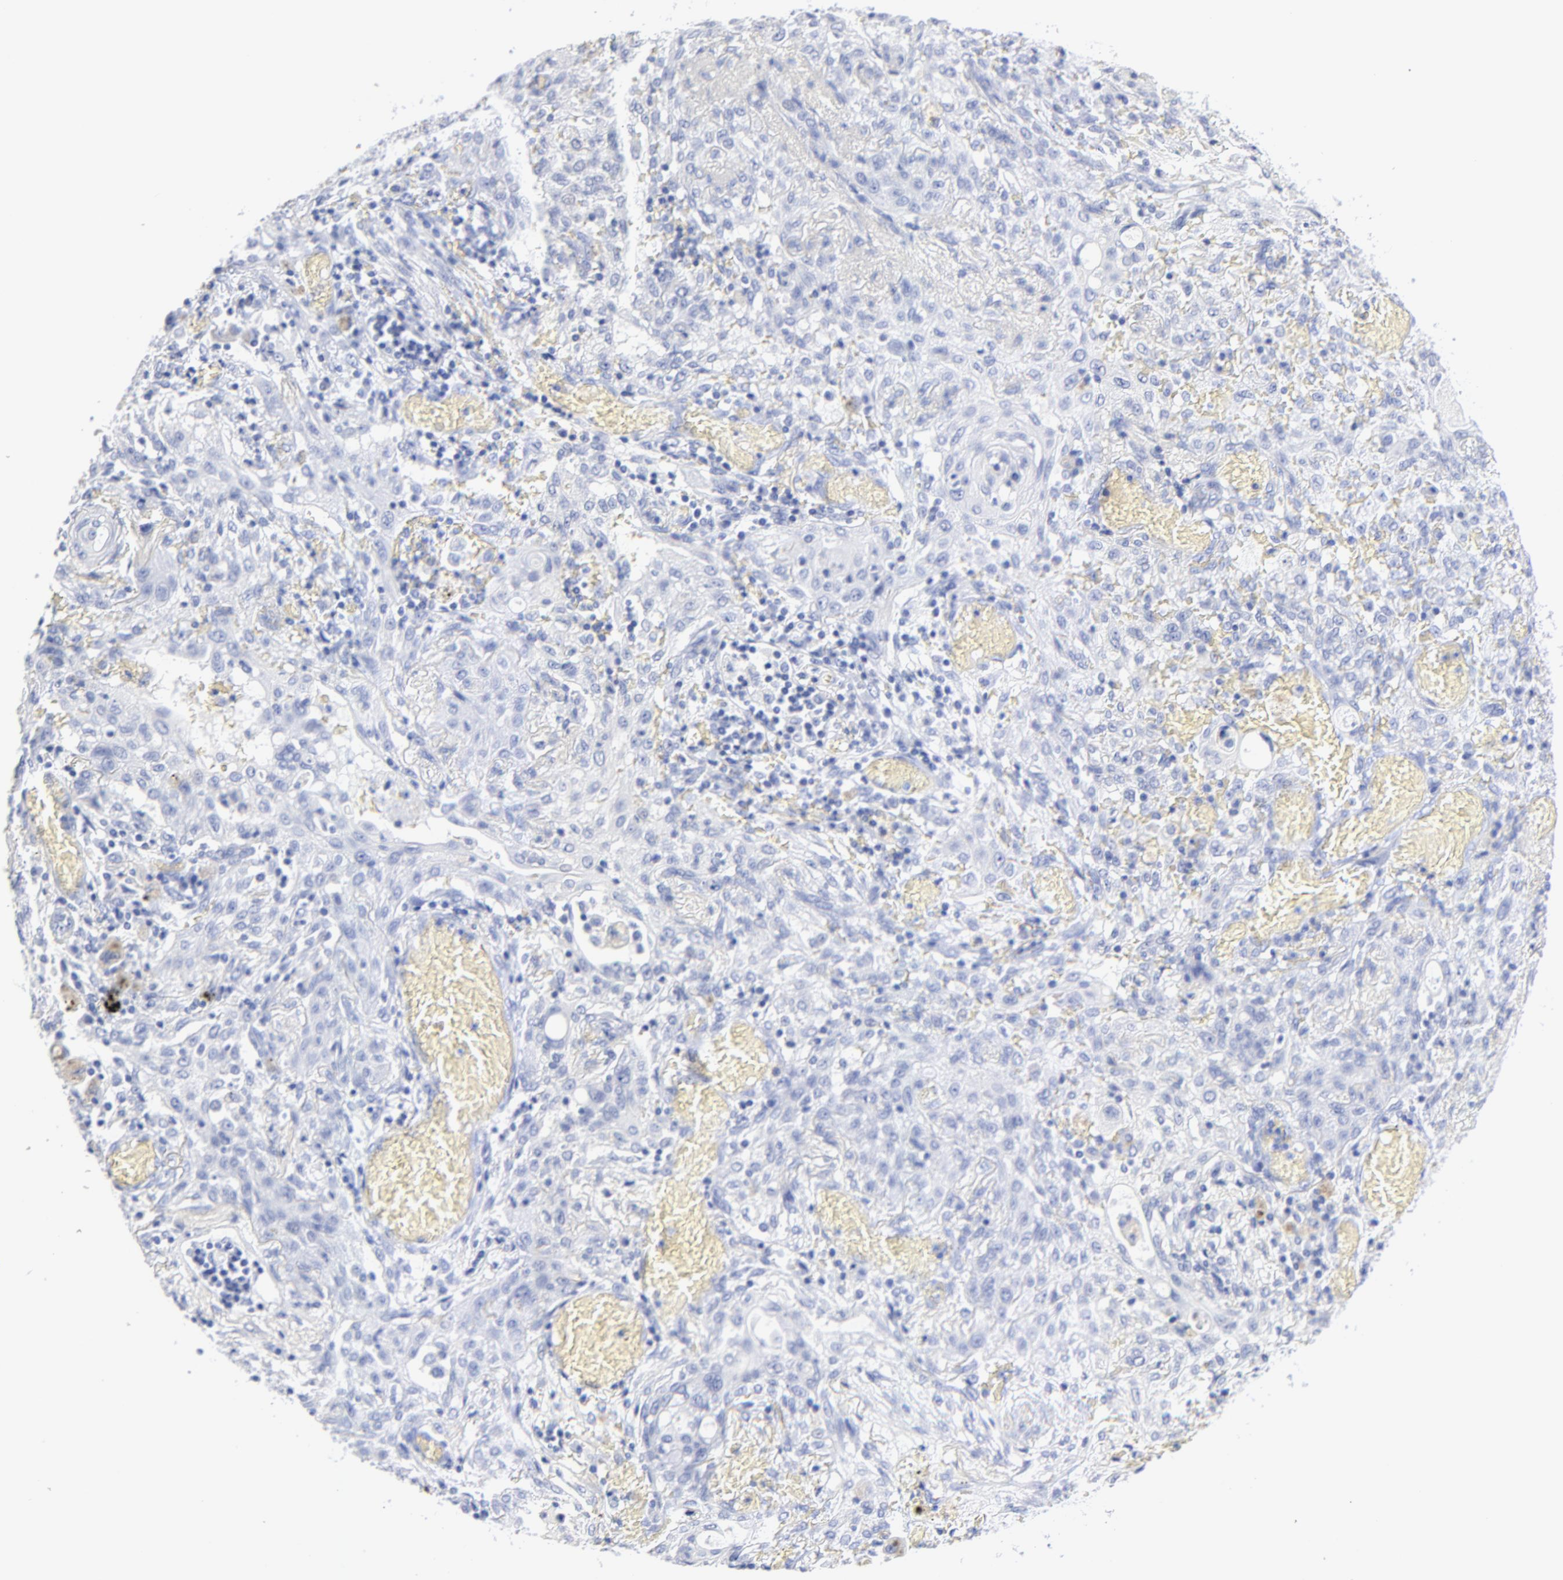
{"staining": {"intensity": "negative", "quantity": "none", "location": "none"}, "tissue": "lung cancer", "cell_type": "Tumor cells", "image_type": "cancer", "snomed": [{"axis": "morphology", "description": "Squamous cell carcinoma, NOS"}, {"axis": "topography", "description": "Lung"}], "caption": "A high-resolution photomicrograph shows IHC staining of squamous cell carcinoma (lung), which exhibits no significant staining in tumor cells.", "gene": "ACY1", "patient": {"sex": "female", "age": 47}}